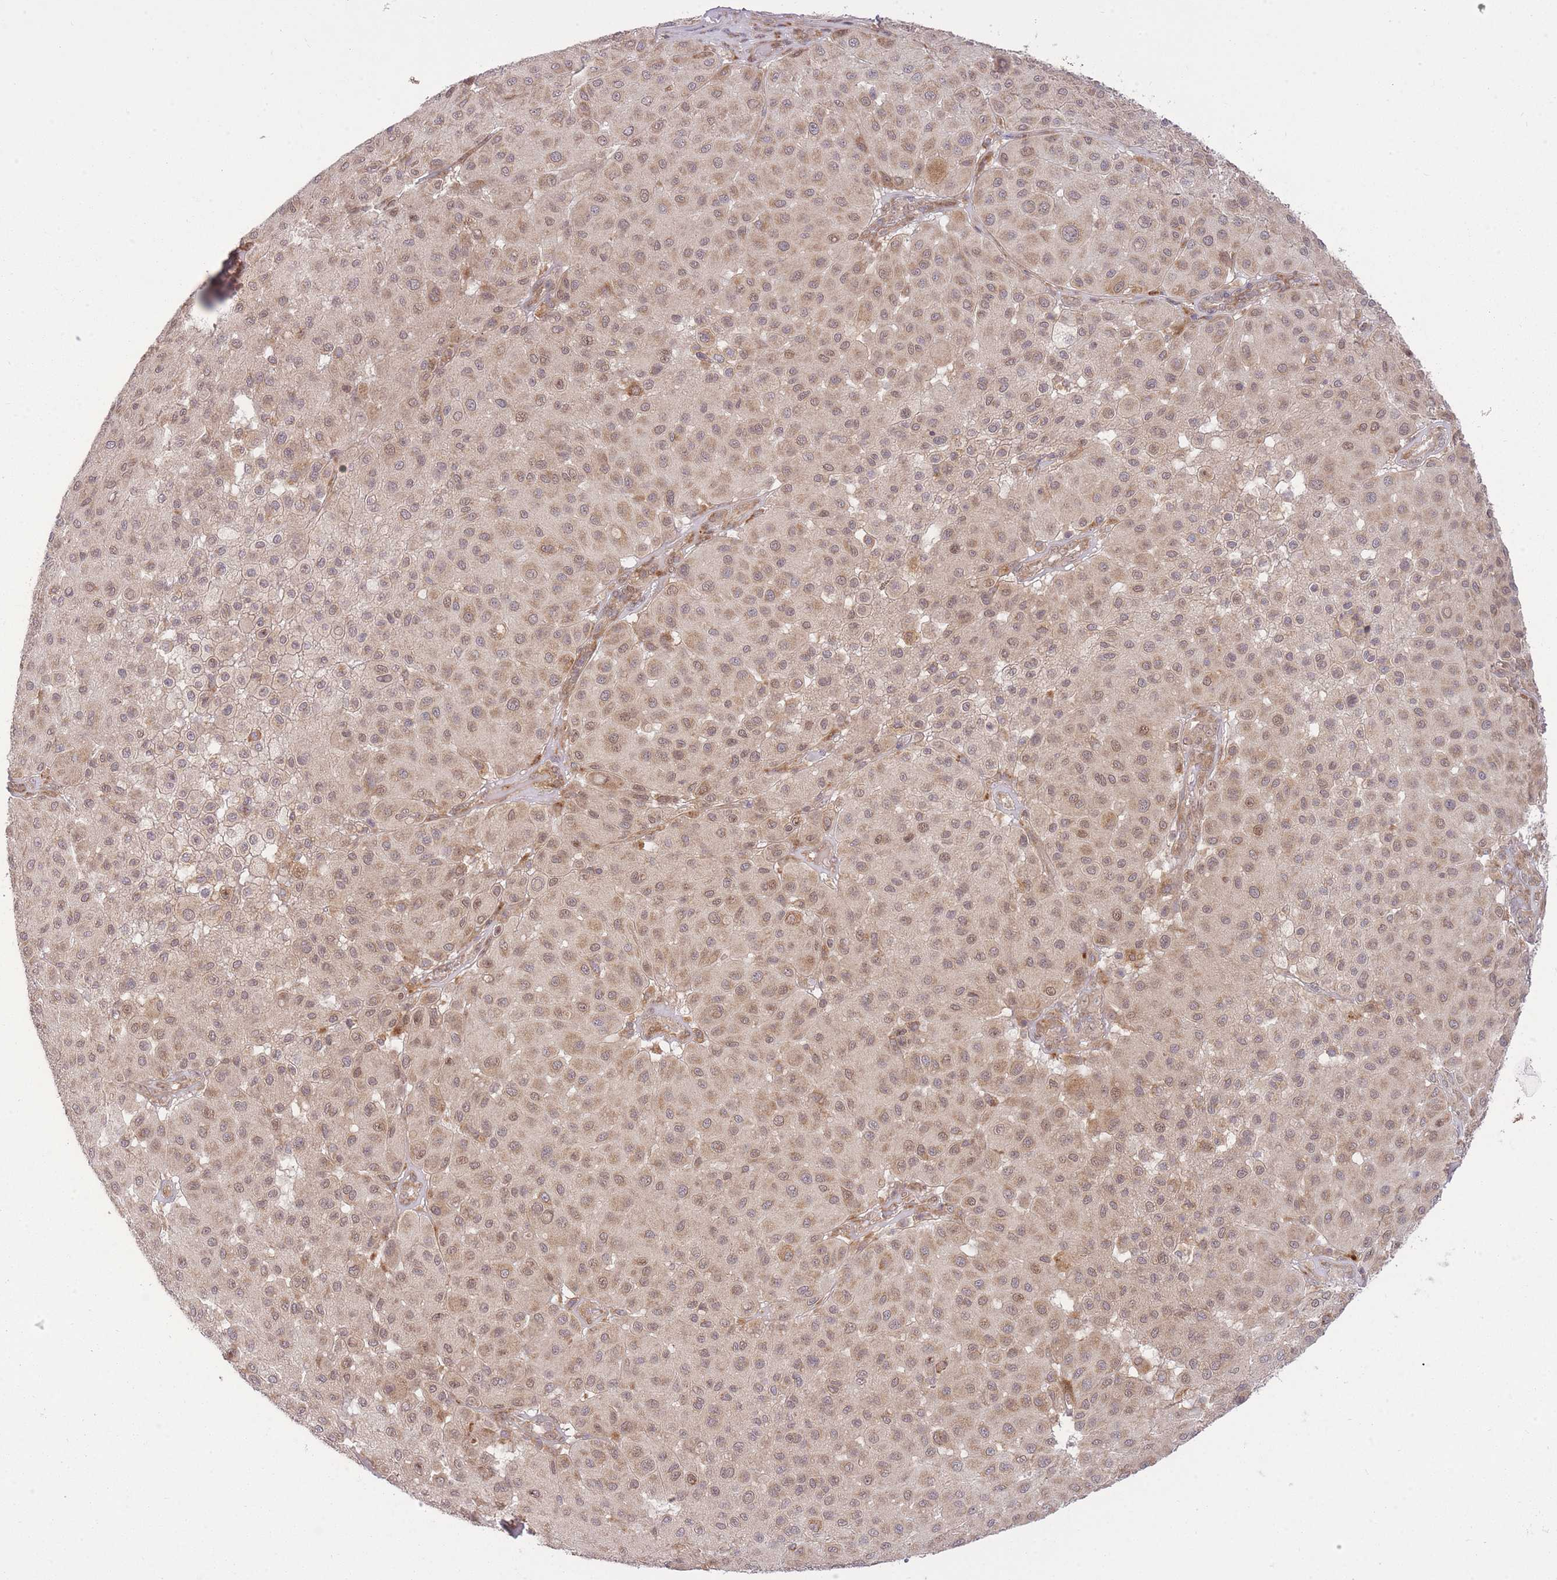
{"staining": {"intensity": "moderate", "quantity": "<25%", "location": "cytoplasmic/membranous,nuclear"}, "tissue": "melanoma", "cell_type": "Tumor cells", "image_type": "cancer", "snomed": [{"axis": "morphology", "description": "Malignant melanoma, Metastatic site"}, {"axis": "topography", "description": "Smooth muscle"}], "caption": "A photomicrograph of human melanoma stained for a protein exhibits moderate cytoplasmic/membranous and nuclear brown staining in tumor cells.", "gene": "ZNF391", "patient": {"sex": "male", "age": 41}}